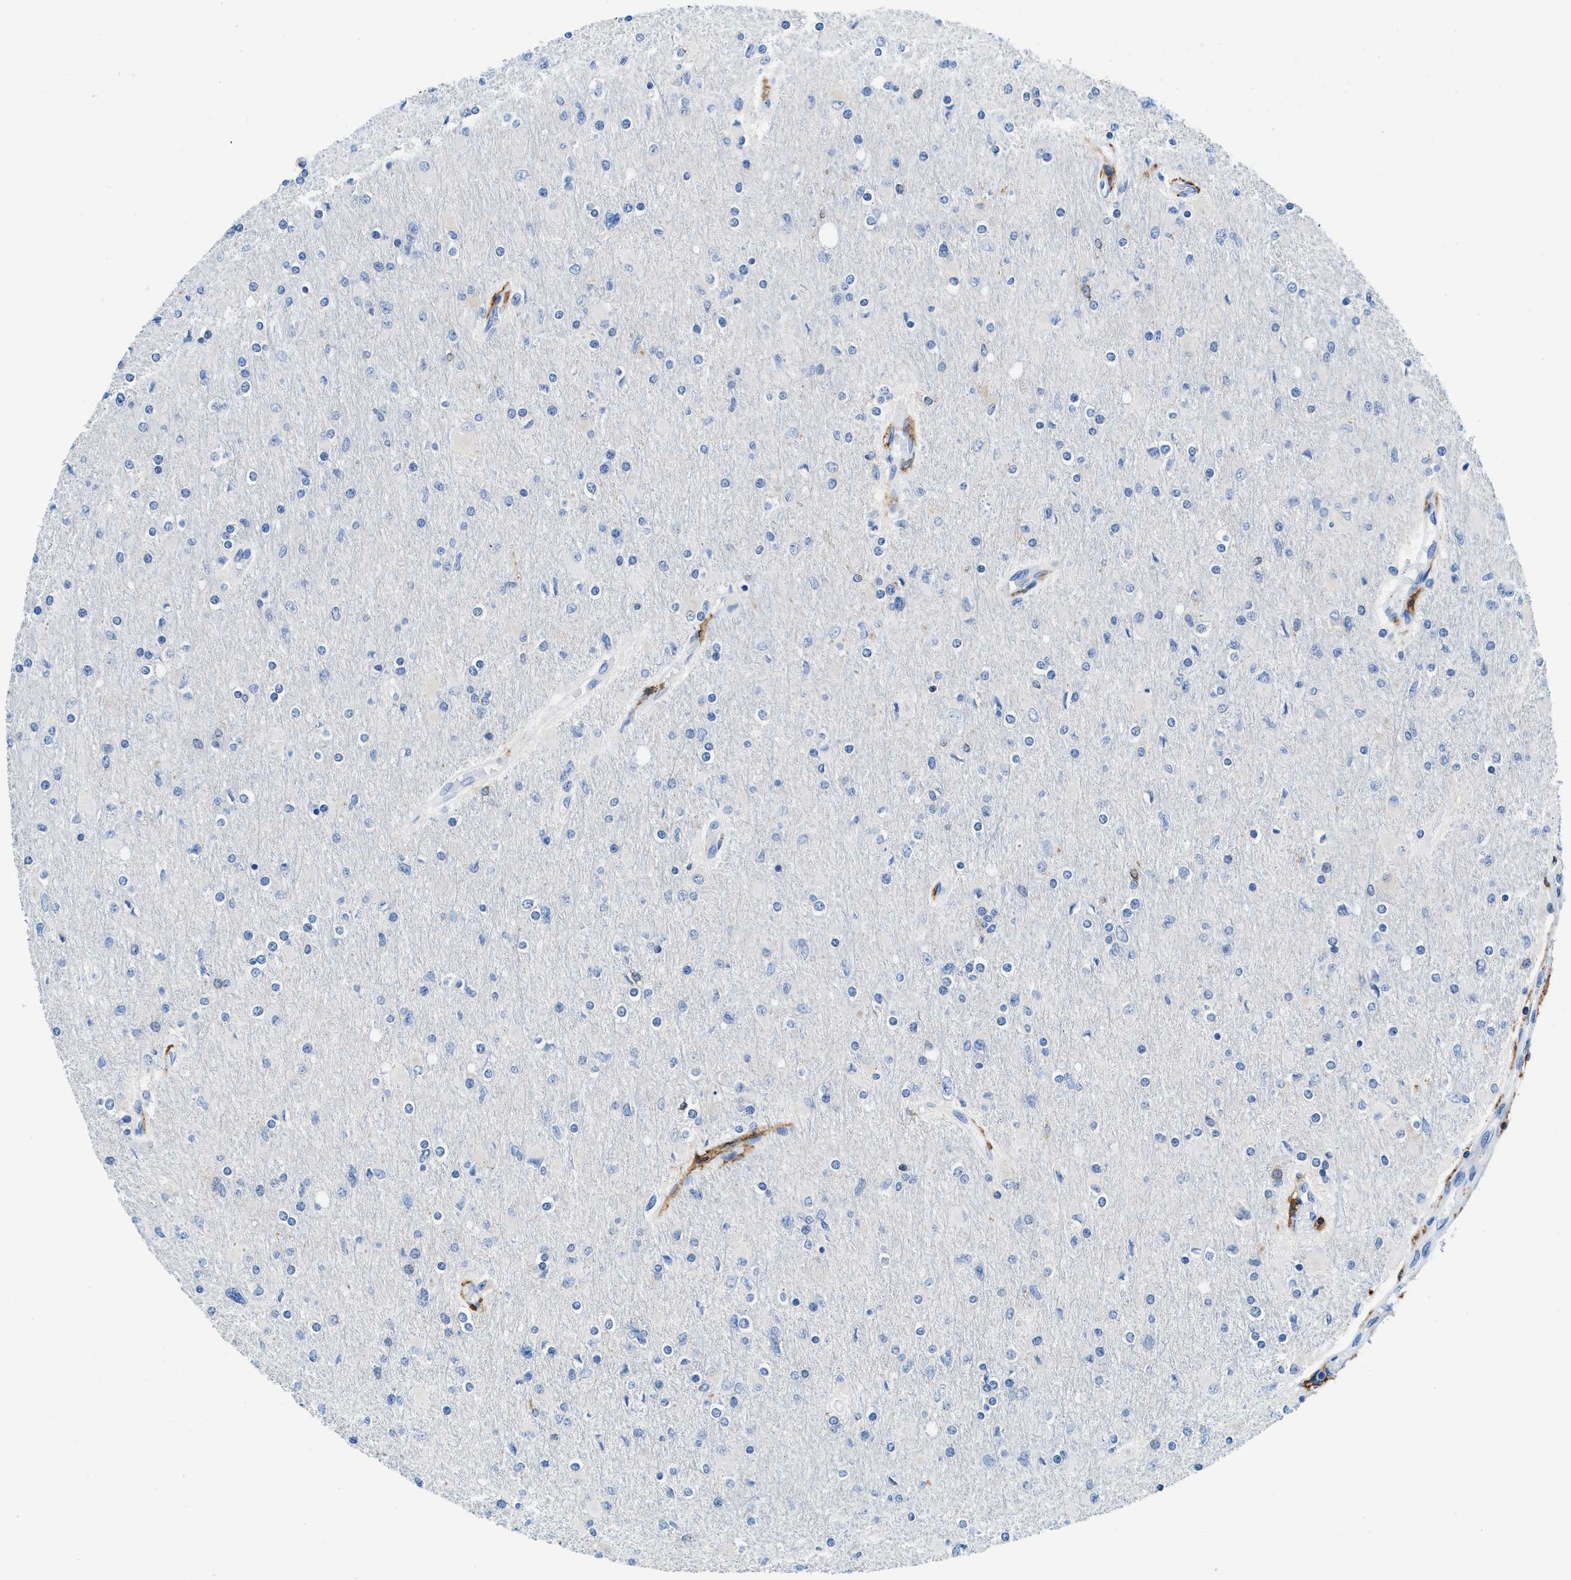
{"staining": {"intensity": "negative", "quantity": "none", "location": "none"}, "tissue": "glioma", "cell_type": "Tumor cells", "image_type": "cancer", "snomed": [{"axis": "morphology", "description": "Glioma, malignant, High grade"}, {"axis": "topography", "description": "Cerebral cortex"}], "caption": "An immunohistochemistry histopathology image of glioma is shown. There is no staining in tumor cells of glioma.", "gene": "CD226", "patient": {"sex": "female", "age": 36}}